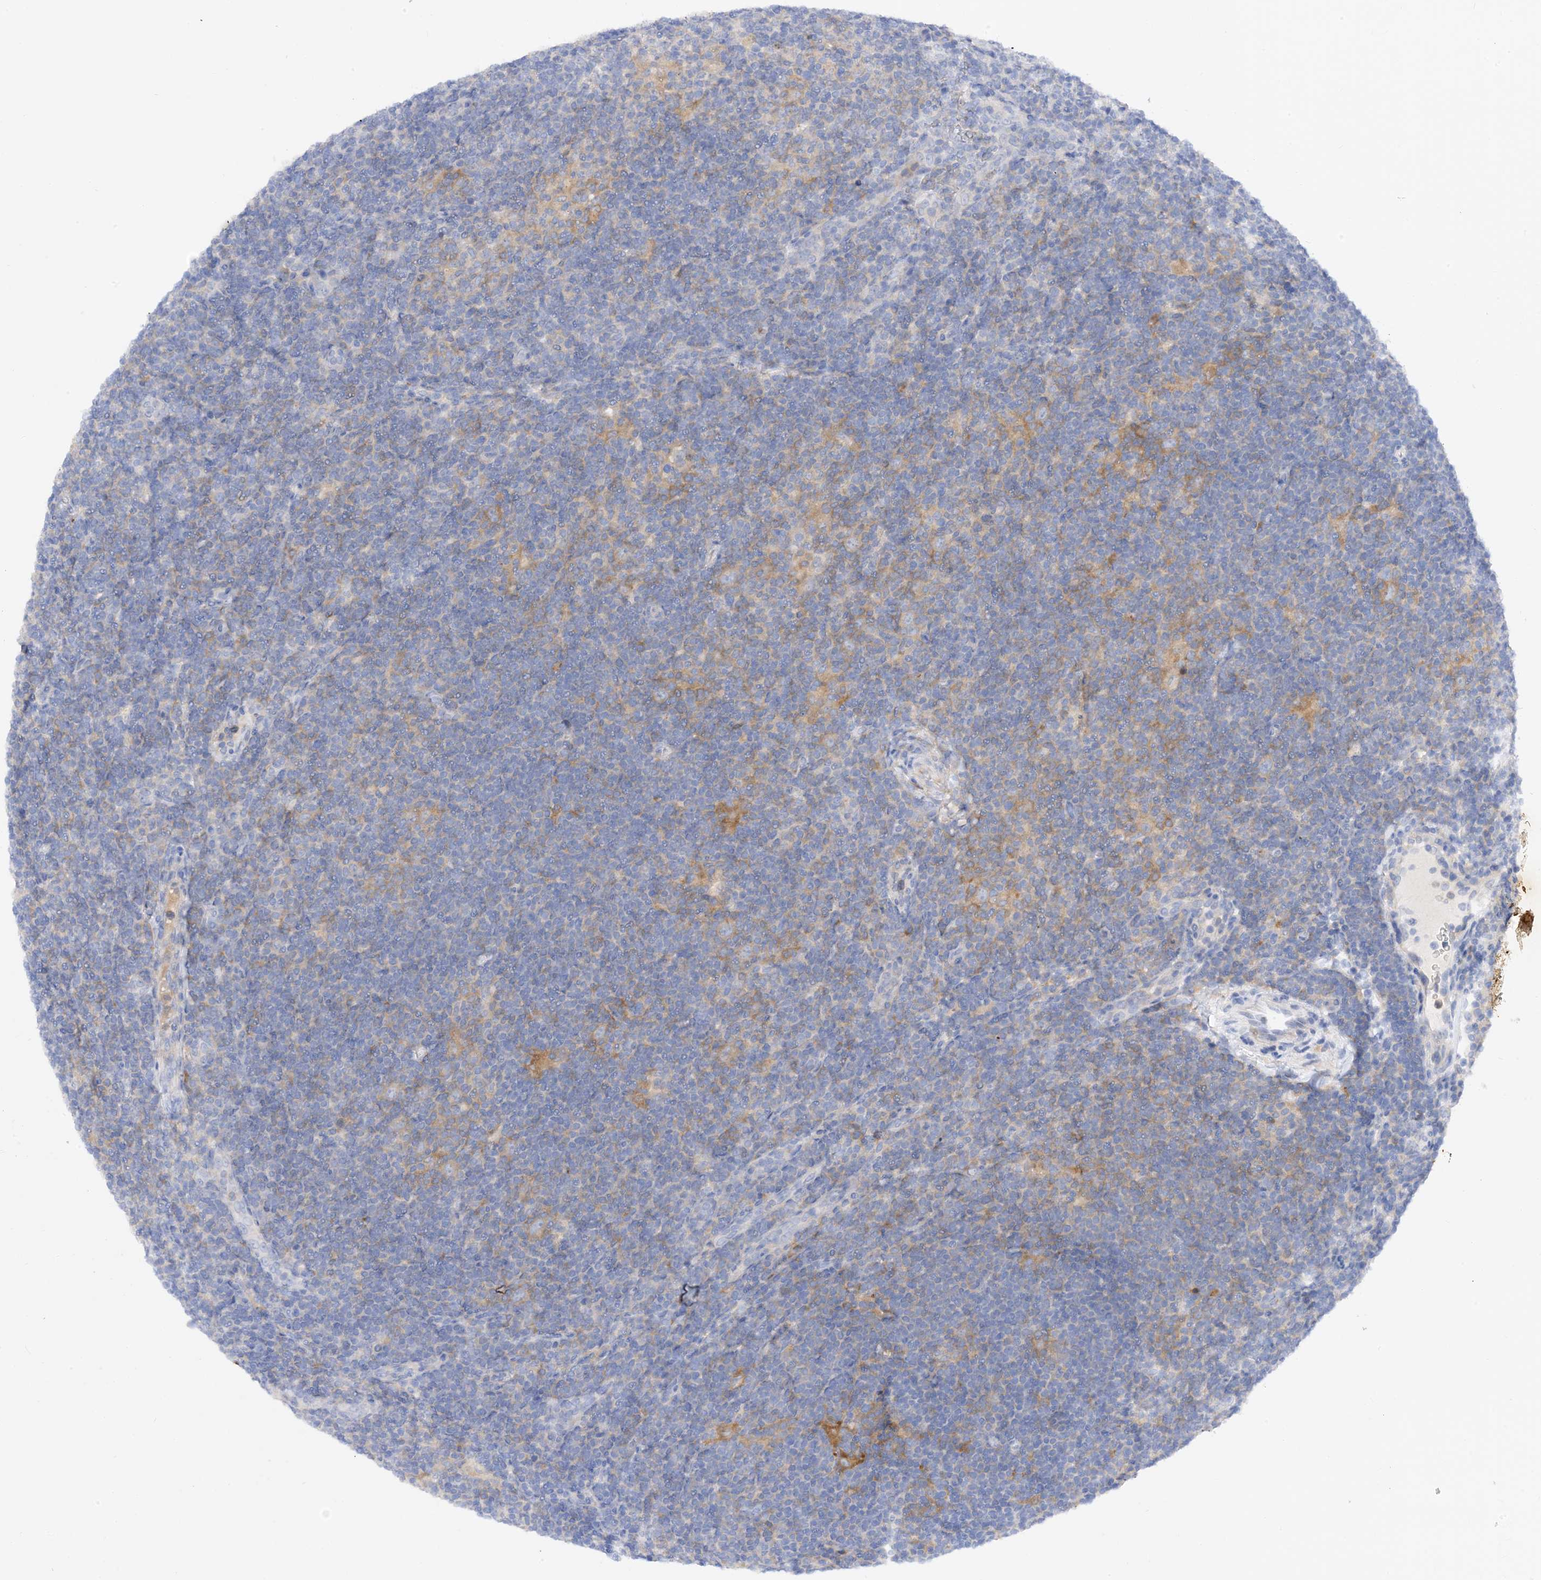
{"staining": {"intensity": "weak", "quantity": "<25%", "location": "cytoplasmic/membranous"}, "tissue": "lymphoma", "cell_type": "Tumor cells", "image_type": "cancer", "snomed": [{"axis": "morphology", "description": "Hodgkin's disease, NOS"}, {"axis": "topography", "description": "Lymph node"}], "caption": "IHC photomicrograph of lymphoma stained for a protein (brown), which exhibits no expression in tumor cells.", "gene": "ARV1", "patient": {"sex": "female", "age": 57}}